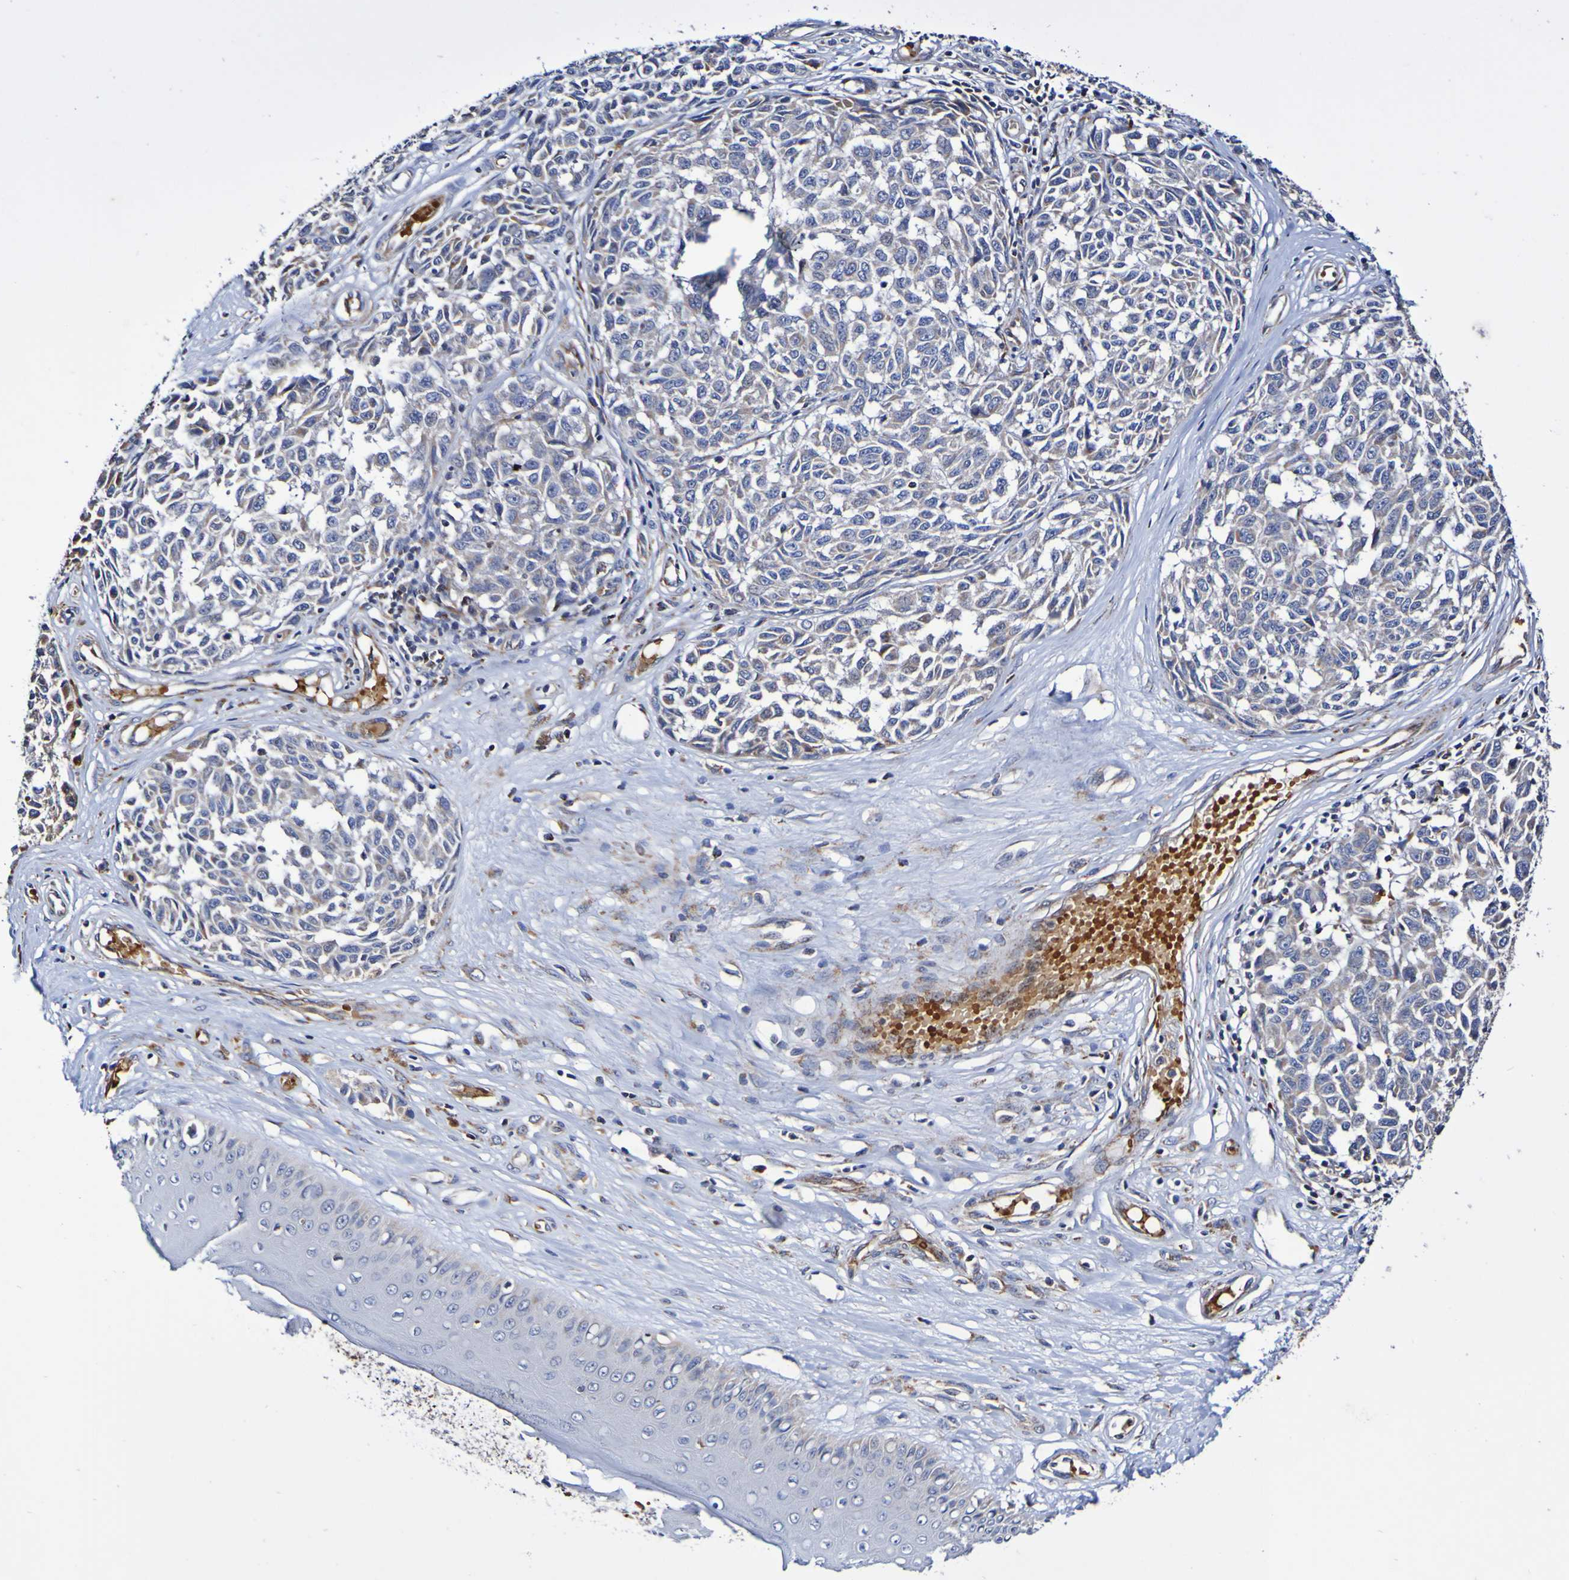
{"staining": {"intensity": "negative", "quantity": "none", "location": "none"}, "tissue": "melanoma", "cell_type": "Tumor cells", "image_type": "cancer", "snomed": [{"axis": "morphology", "description": "Malignant melanoma, NOS"}, {"axis": "topography", "description": "Skin"}], "caption": "Immunohistochemical staining of melanoma shows no significant staining in tumor cells.", "gene": "WNT4", "patient": {"sex": "female", "age": 64}}